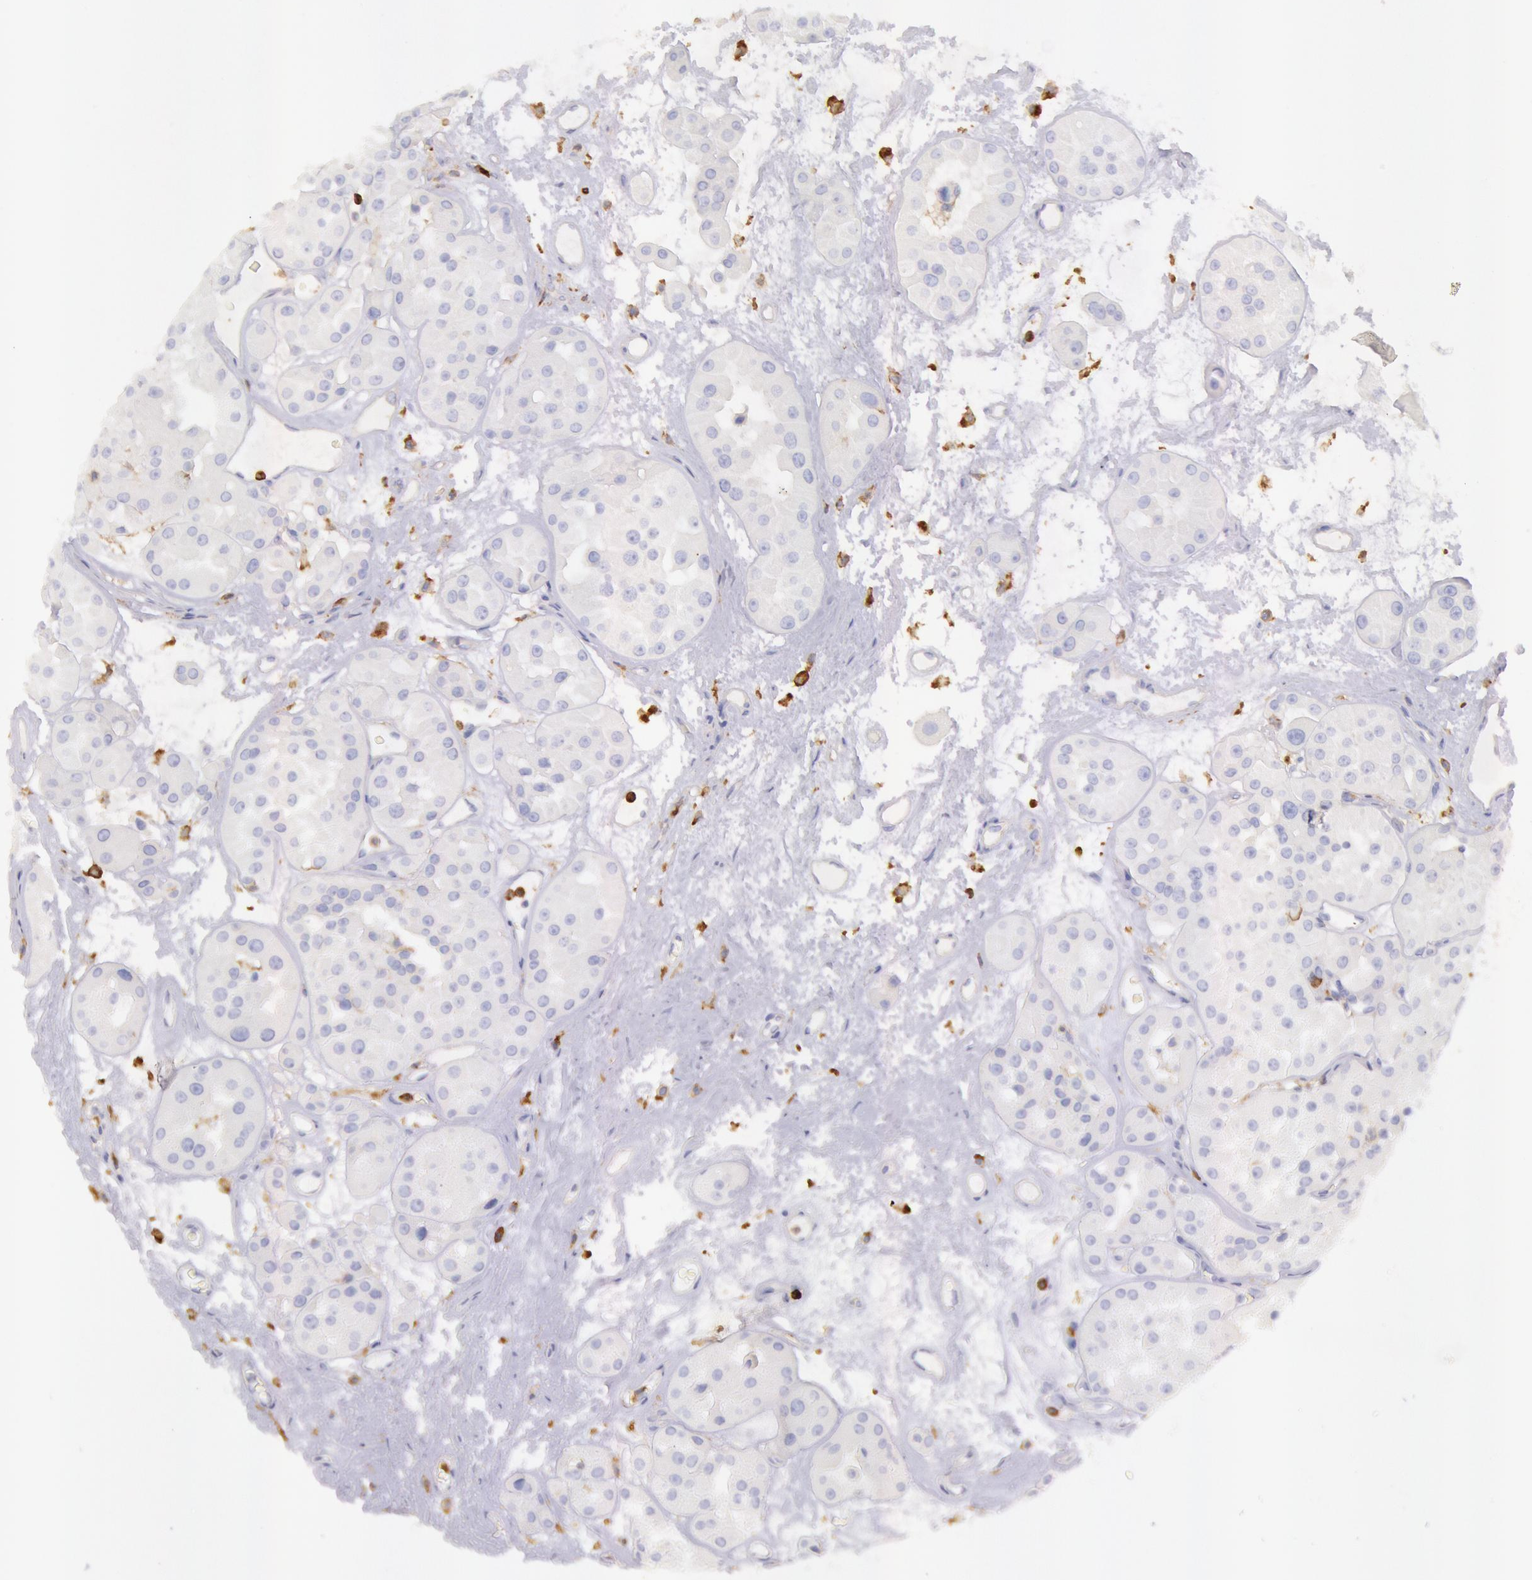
{"staining": {"intensity": "negative", "quantity": "none", "location": "none"}, "tissue": "renal cancer", "cell_type": "Tumor cells", "image_type": "cancer", "snomed": [{"axis": "morphology", "description": "Adenocarcinoma, uncertain malignant potential"}, {"axis": "topography", "description": "Kidney"}], "caption": "Tumor cells show no significant positivity in renal cancer.", "gene": "LYN", "patient": {"sex": "male", "age": 63}}